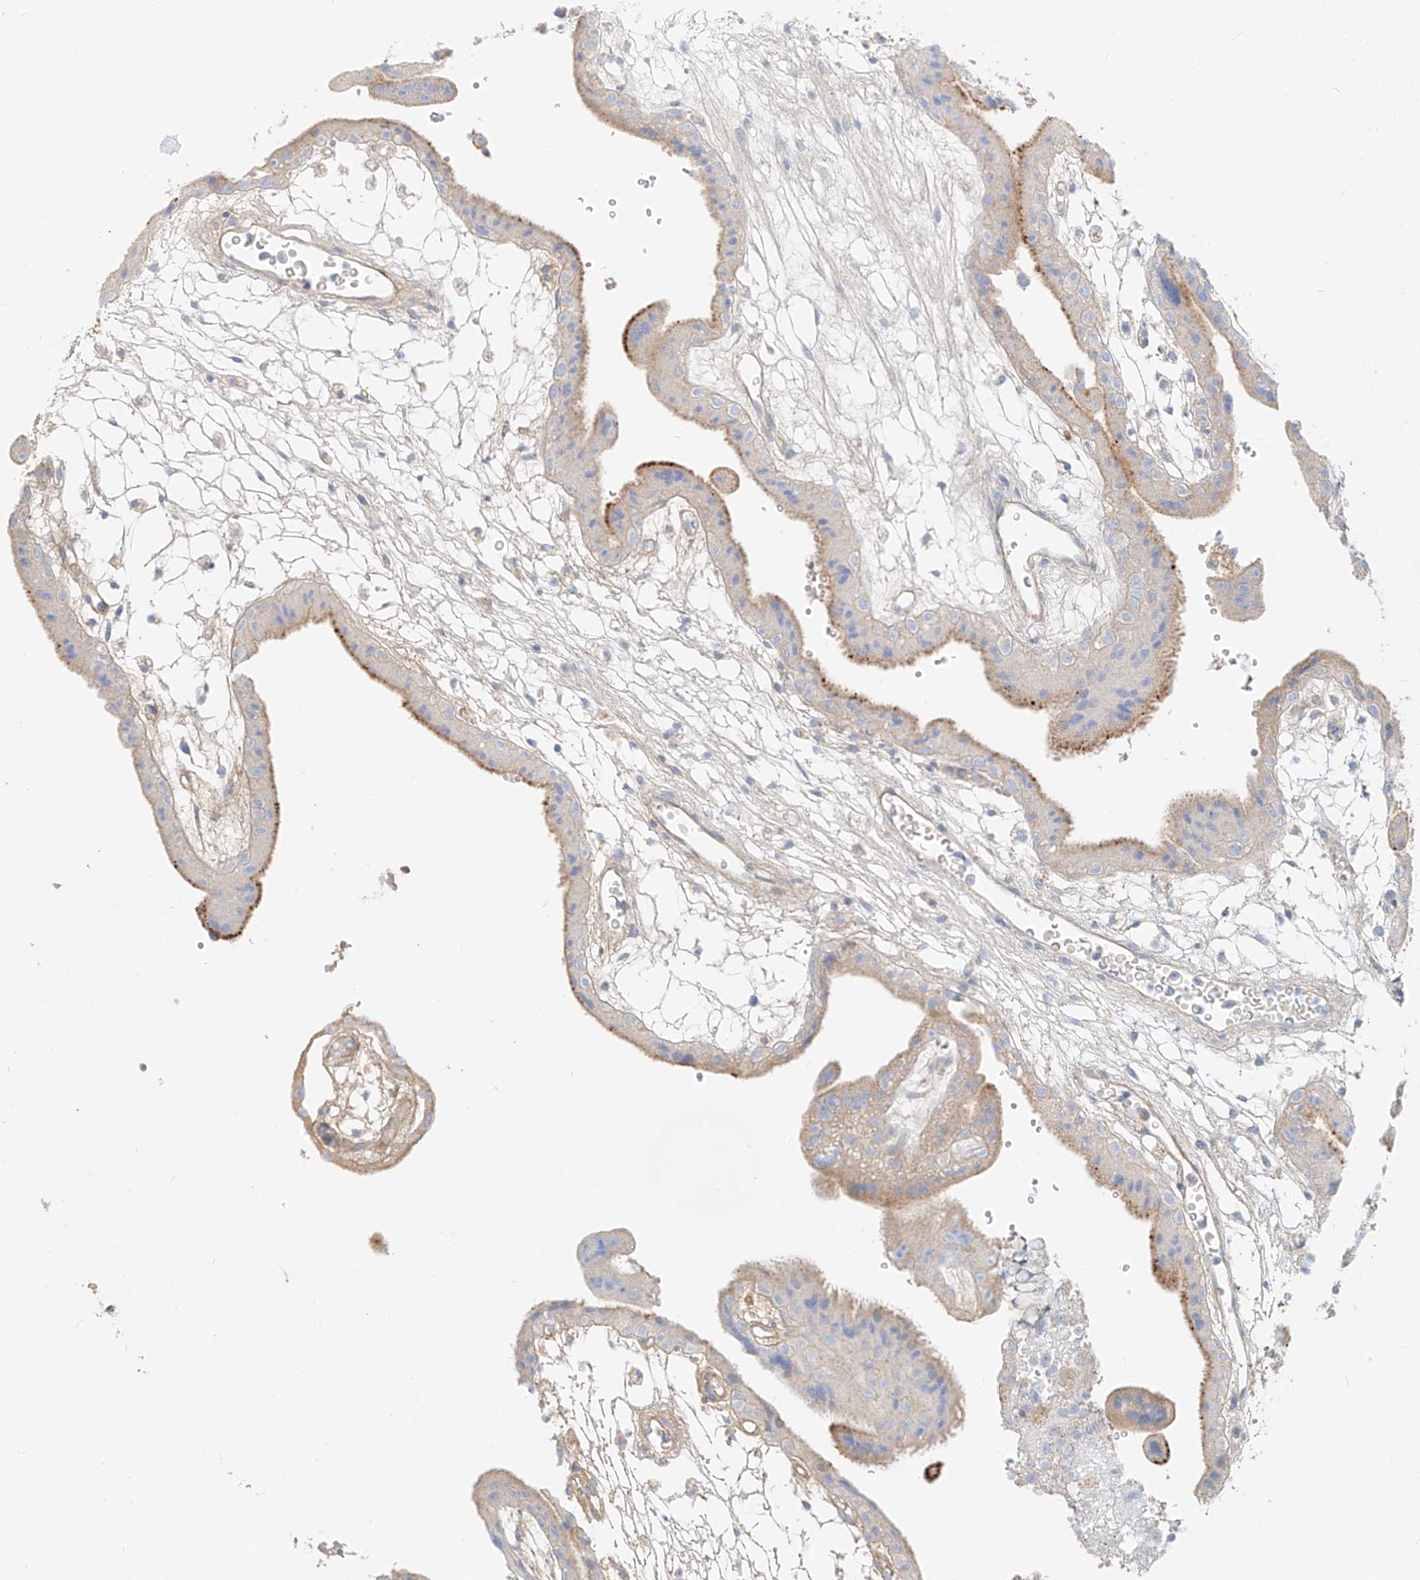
{"staining": {"intensity": "moderate", "quantity": "<25%", "location": "cytoplasmic/membranous"}, "tissue": "placenta", "cell_type": "Decidual cells", "image_type": "normal", "snomed": [{"axis": "morphology", "description": "Normal tissue, NOS"}, {"axis": "topography", "description": "Placenta"}], "caption": "Decidual cells show moderate cytoplasmic/membranous expression in approximately <25% of cells in normal placenta.", "gene": "OCSTAMP", "patient": {"sex": "female", "age": 18}}